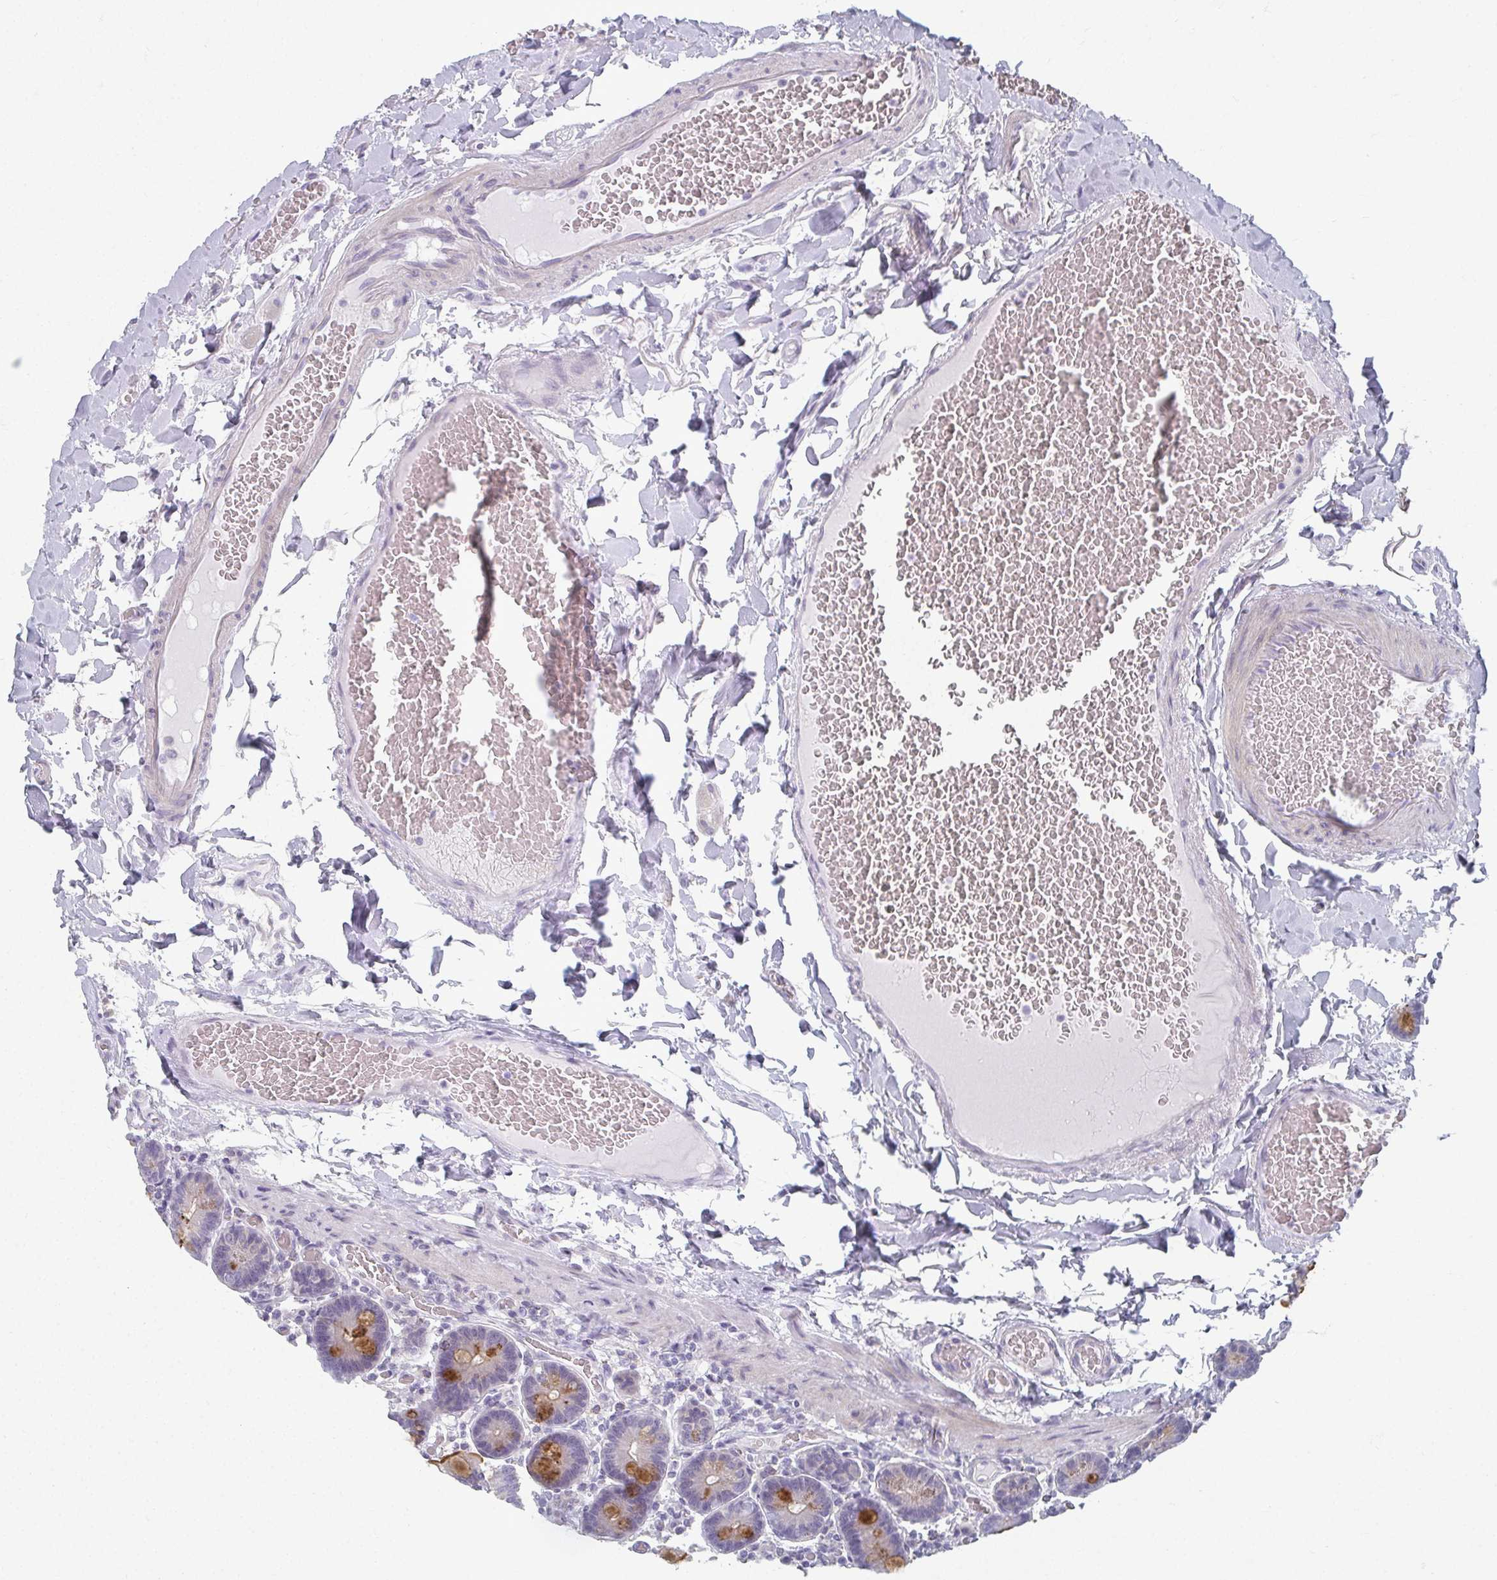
{"staining": {"intensity": "moderate", "quantity": "<25%", "location": "cytoplasmic/membranous"}, "tissue": "duodenum", "cell_type": "Glandular cells", "image_type": "normal", "snomed": [{"axis": "morphology", "description": "Normal tissue, NOS"}, {"axis": "topography", "description": "Duodenum"}], "caption": "Immunohistochemical staining of unremarkable duodenum reveals <25% levels of moderate cytoplasmic/membranous protein positivity in about <25% of glandular cells.", "gene": "CAMKV", "patient": {"sex": "female", "age": 62}}